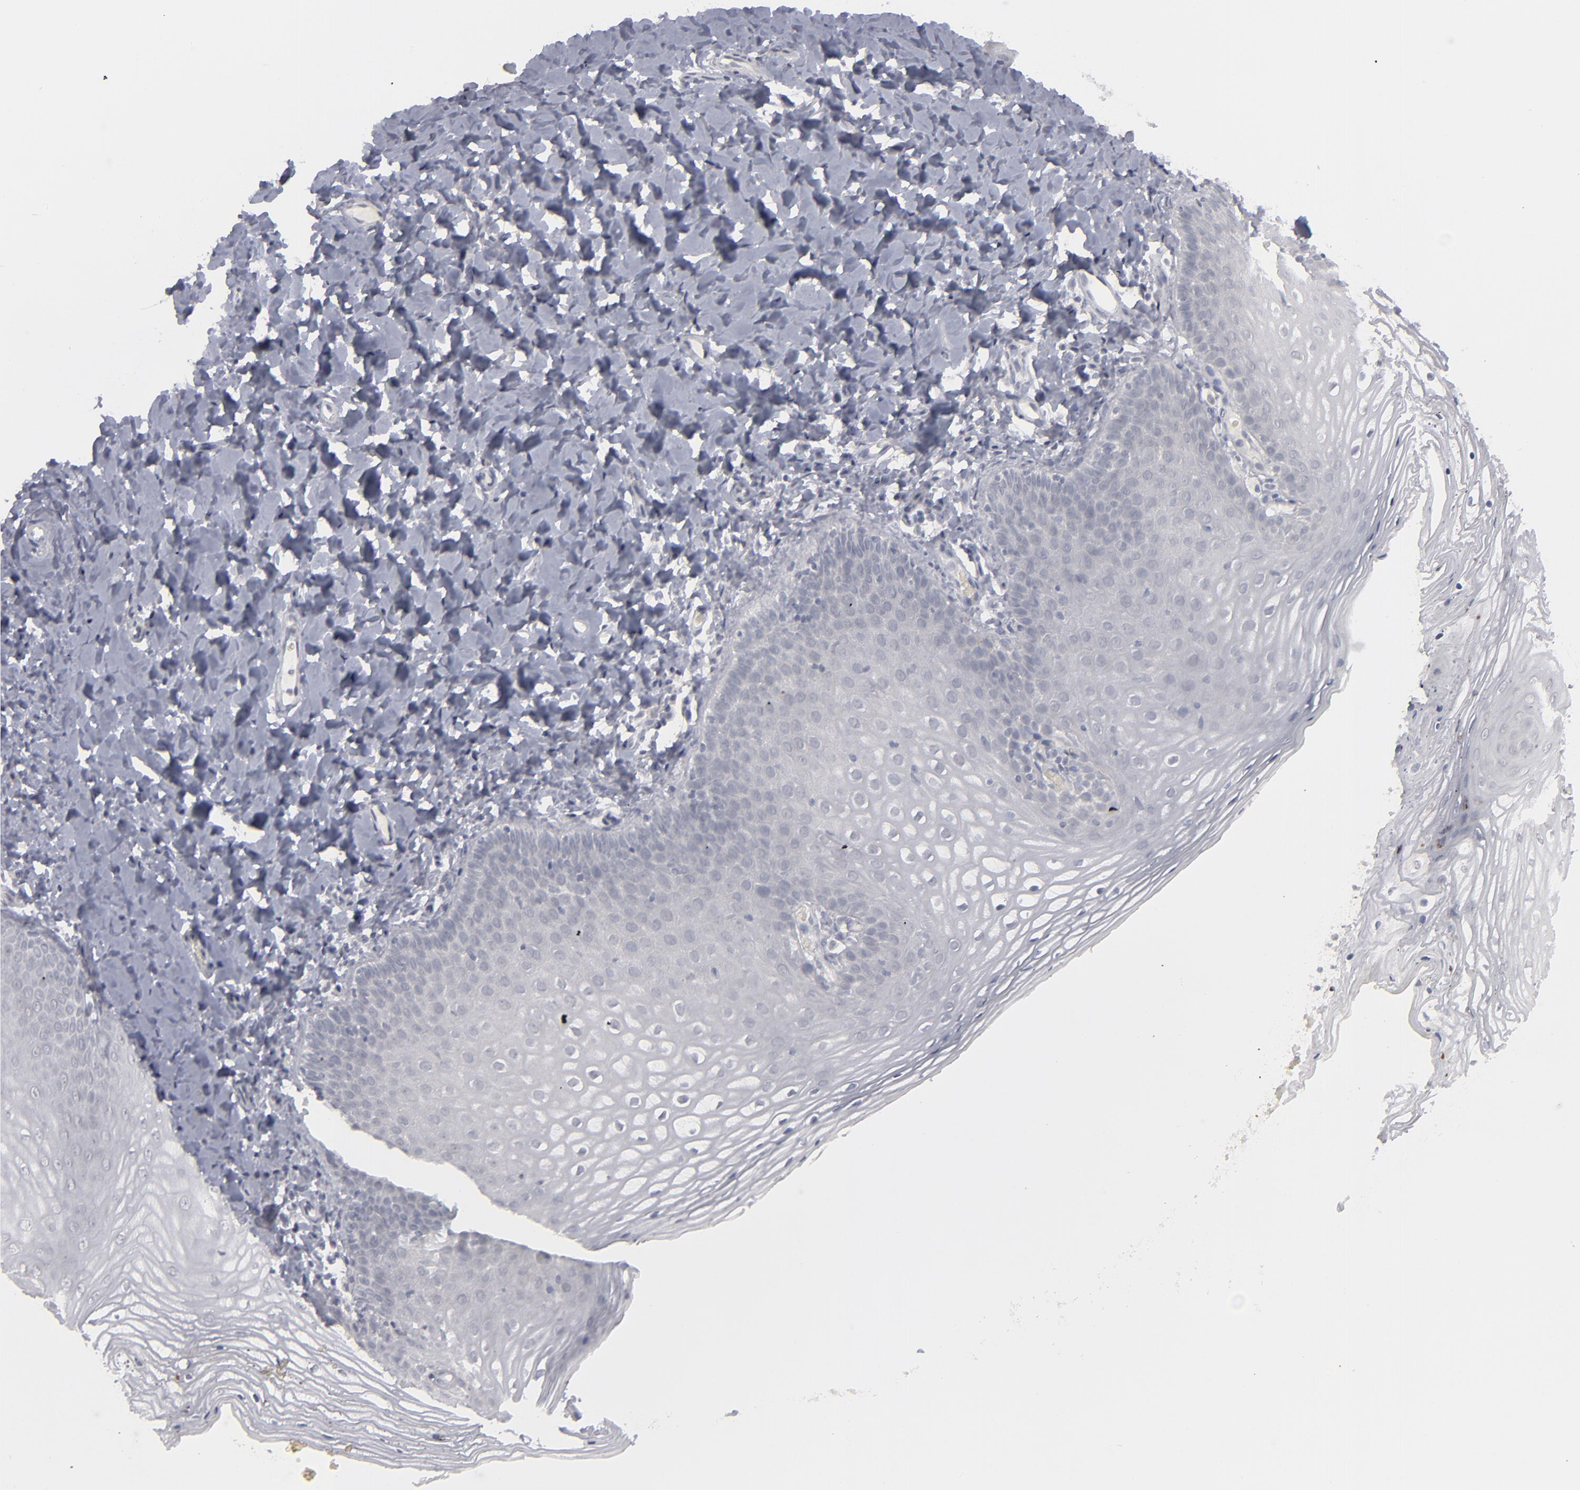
{"staining": {"intensity": "negative", "quantity": "none", "location": "none"}, "tissue": "vagina", "cell_type": "Squamous epithelial cells", "image_type": "normal", "snomed": [{"axis": "morphology", "description": "Normal tissue, NOS"}, {"axis": "topography", "description": "Vagina"}], "caption": "Vagina was stained to show a protein in brown. There is no significant staining in squamous epithelial cells. Brightfield microscopy of immunohistochemistry stained with DAB (3,3'-diaminobenzidine) (brown) and hematoxylin (blue), captured at high magnification.", "gene": "KIAA1210", "patient": {"sex": "female", "age": 55}}